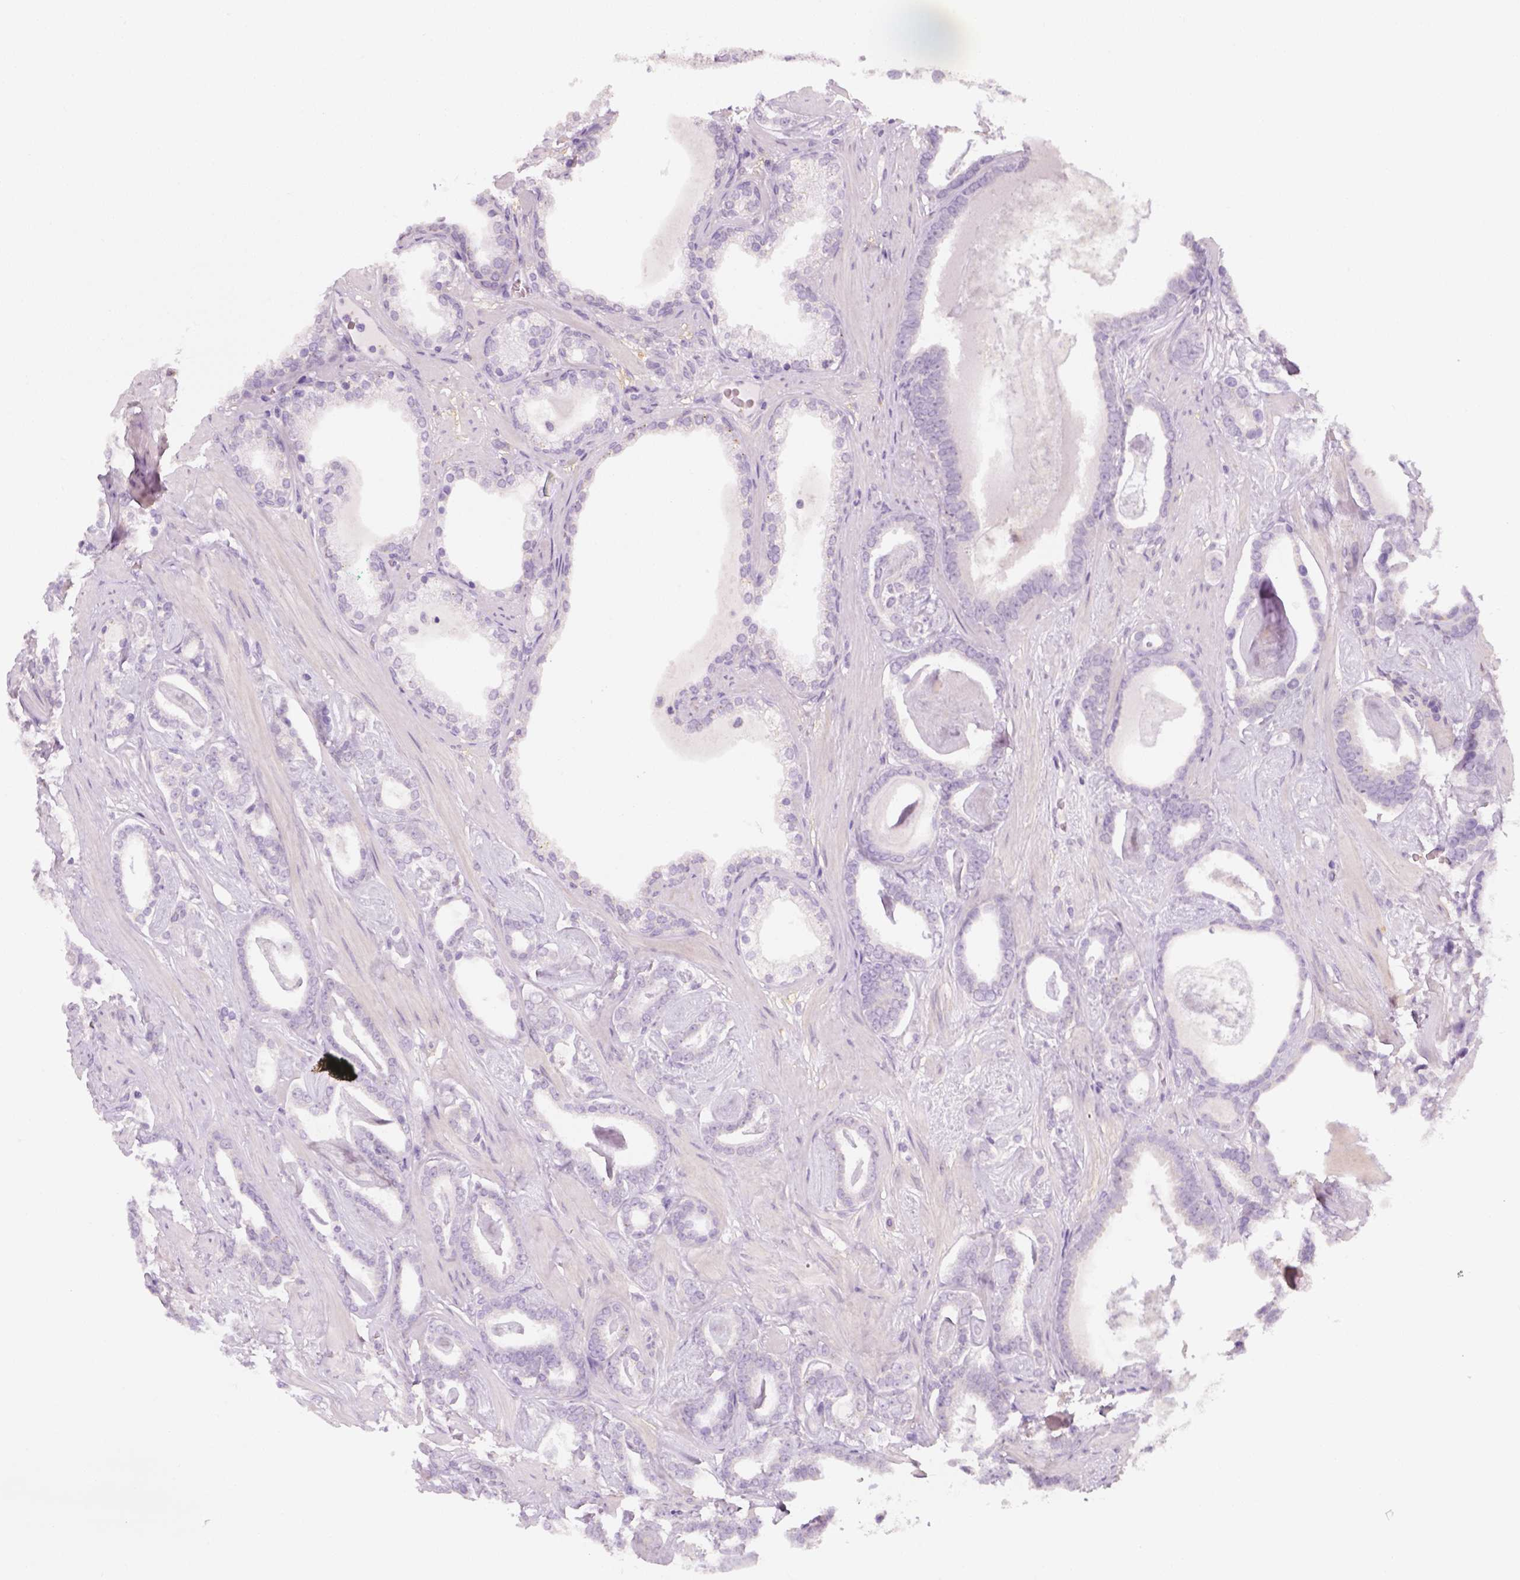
{"staining": {"intensity": "negative", "quantity": "none", "location": "none"}, "tissue": "prostate cancer", "cell_type": "Tumor cells", "image_type": "cancer", "snomed": [{"axis": "morphology", "description": "Adenocarcinoma, High grade"}, {"axis": "topography", "description": "Prostate"}], "caption": "Immunohistochemistry of adenocarcinoma (high-grade) (prostate) demonstrates no staining in tumor cells.", "gene": "FAM163B", "patient": {"sex": "male", "age": 63}}